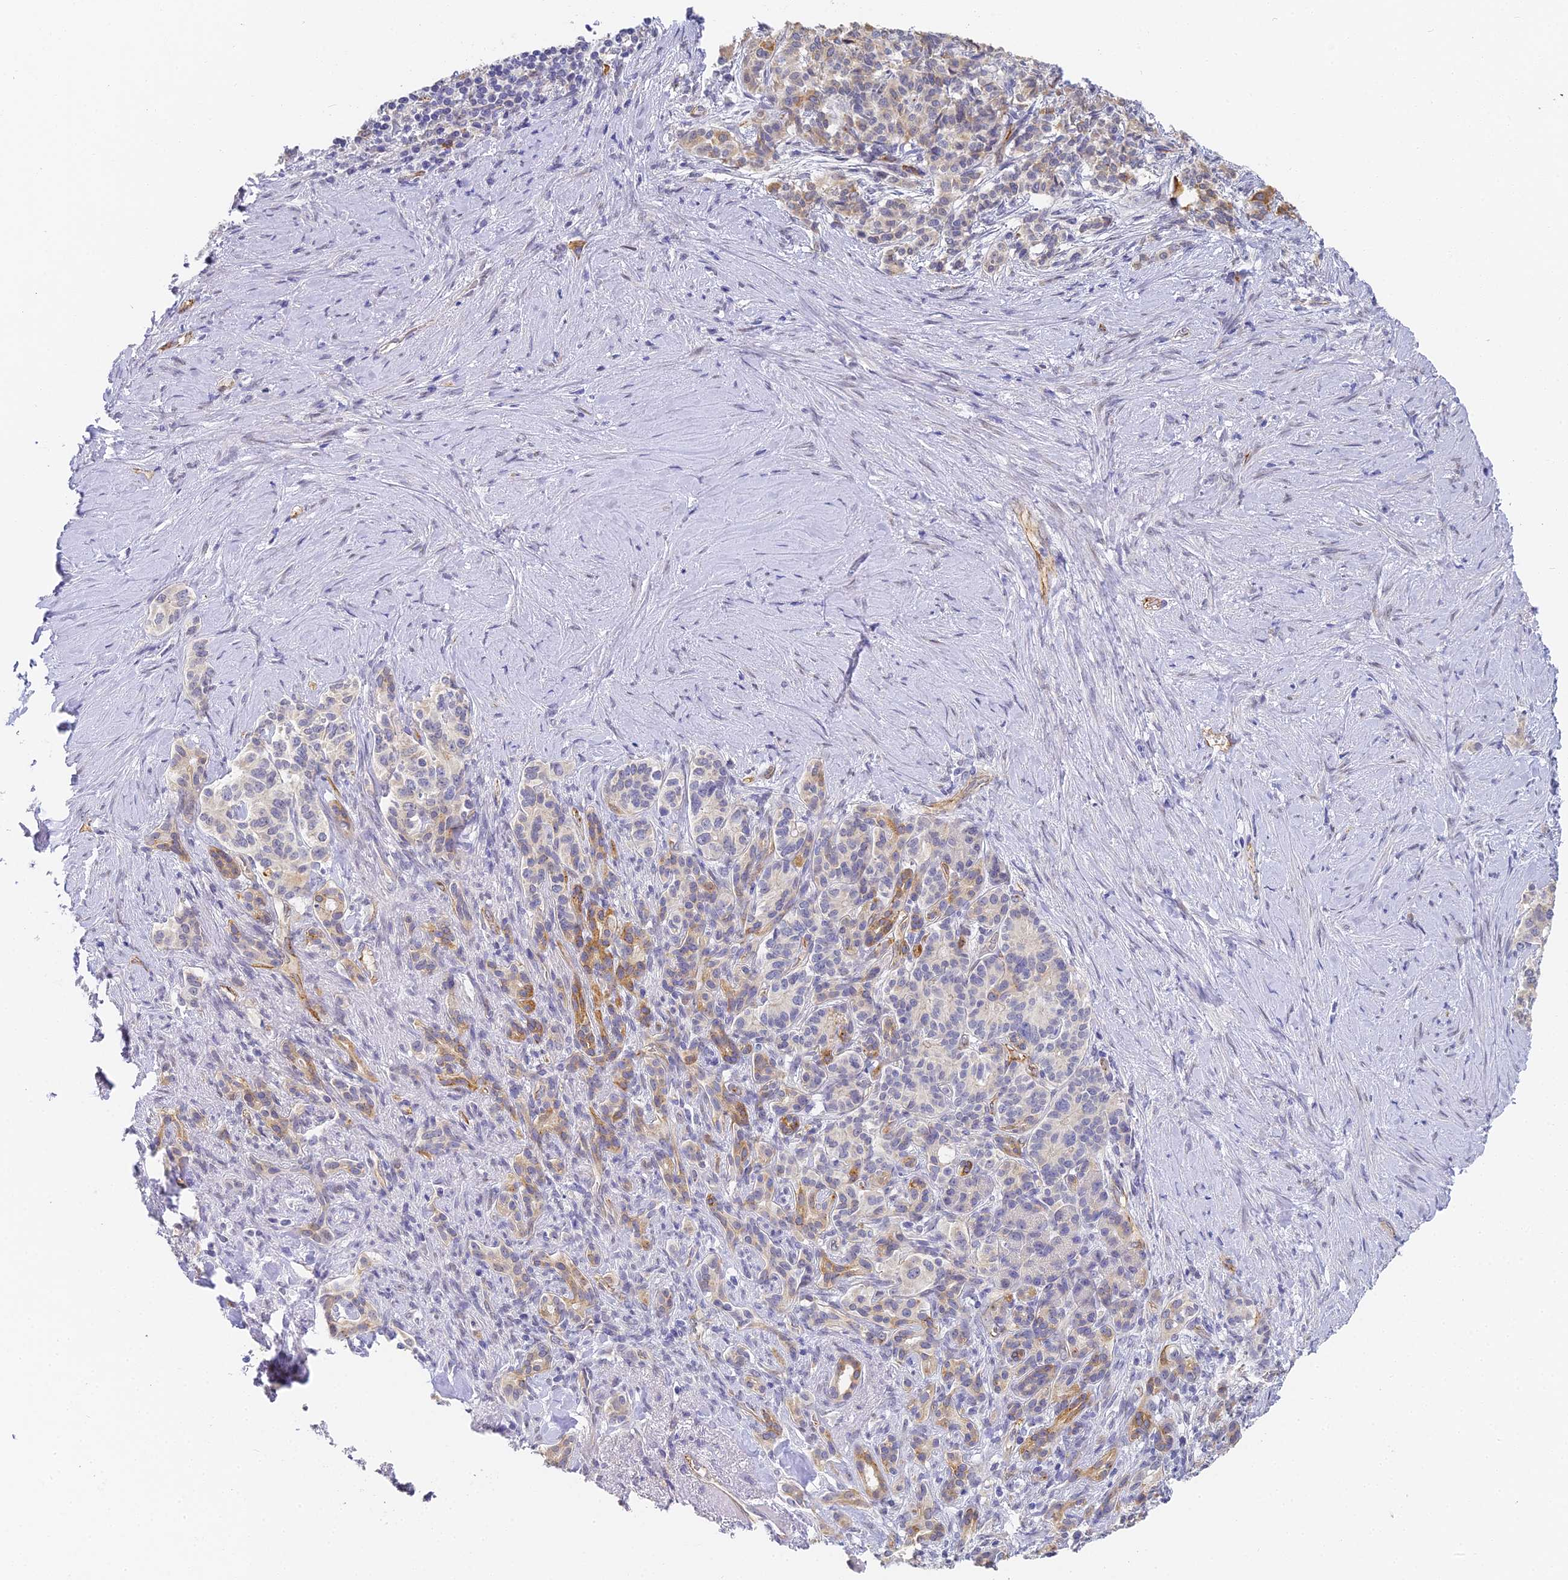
{"staining": {"intensity": "moderate", "quantity": "<25%", "location": "cytoplasmic/membranous"}, "tissue": "pancreatic cancer", "cell_type": "Tumor cells", "image_type": "cancer", "snomed": [{"axis": "morphology", "description": "Adenocarcinoma, NOS"}, {"axis": "topography", "description": "Pancreas"}], "caption": "IHC staining of pancreatic cancer (adenocarcinoma), which displays low levels of moderate cytoplasmic/membranous staining in approximately <25% of tumor cells indicating moderate cytoplasmic/membranous protein staining. The staining was performed using DAB (brown) for protein detection and nuclei were counterstained in hematoxylin (blue).", "gene": "GJA1", "patient": {"sex": "female", "age": 74}}